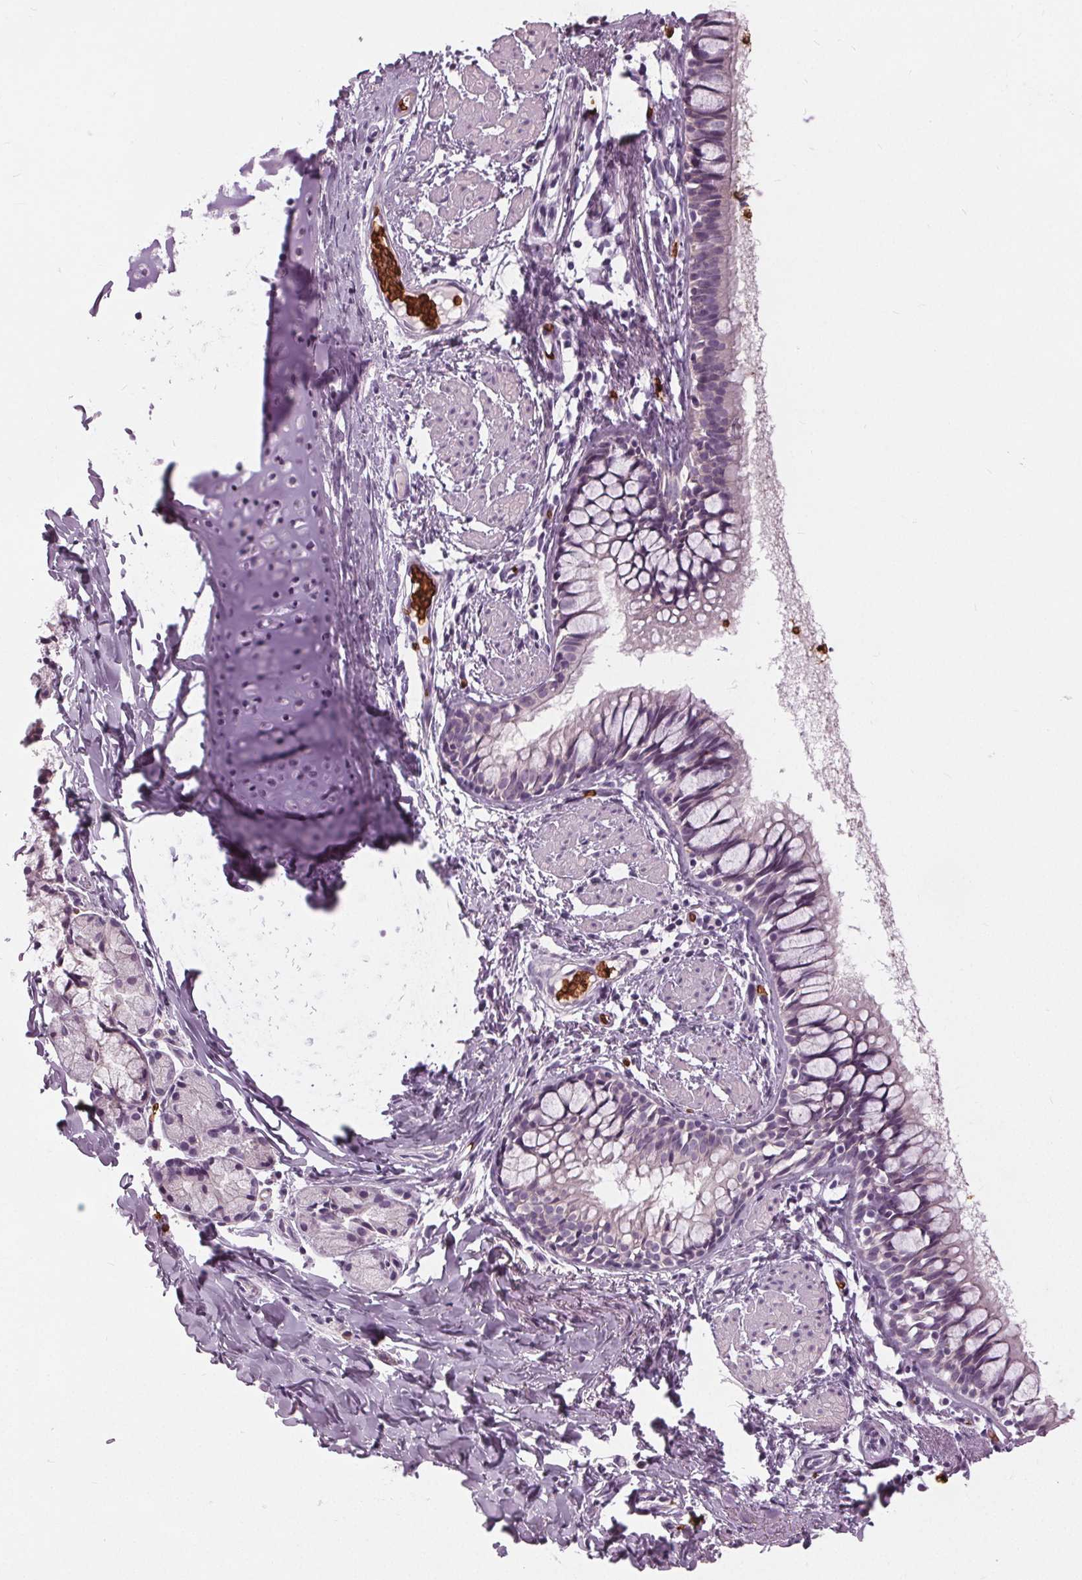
{"staining": {"intensity": "negative", "quantity": "none", "location": "none"}, "tissue": "bronchus", "cell_type": "Respiratory epithelial cells", "image_type": "normal", "snomed": [{"axis": "morphology", "description": "Normal tissue, NOS"}, {"axis": "topography", "description": "Bronchus"}], "caption": "Bronchus stained for a protein using immunohistochemistry (IHC) displays no positivity respiratory epithelial cells.", "gene": "SLC4A1", "patient": {"sex": "male", "age": 1}}